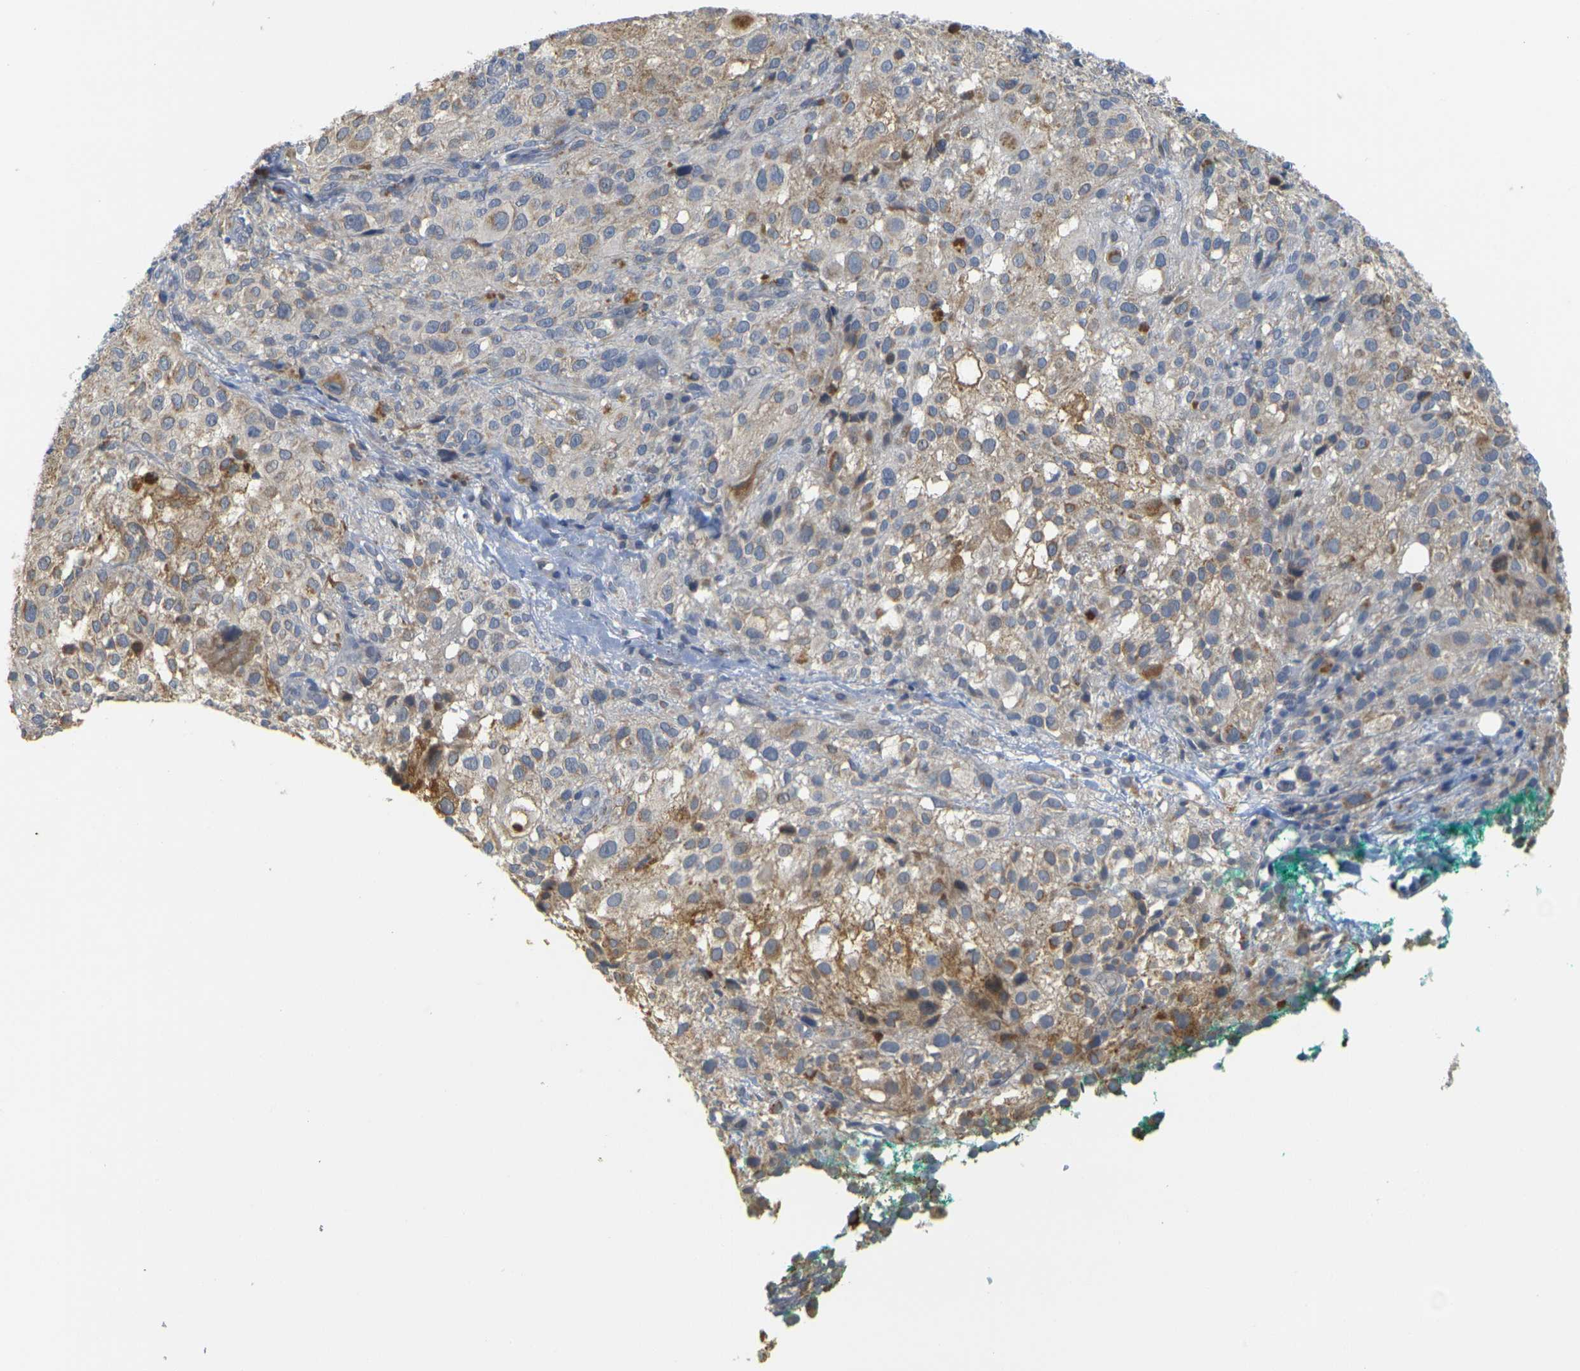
{"staining": {"intensity": "moderate", "quantity": "<25%", "location": "cytoplasmic/membranous"}, "tissue": "melanoma", "cell_type": "Tumor cells", "image_type": "cancer", "snomed": [{"axis": "morphology", "description": "Necrosis, NOS"}, {"axis": "morphology", "description": "Malignant melanoma, NOS"}, {"axis": "topography", "description": "Skin"}], "caption": "Immunohistochemistry (DAB (3,3'-diaminobenzidine)) staining of melanoma reveals moderate cytoplasmic/membranous protein expression in about <25% of tumor cells.", "gene": "GDAP1", "patient": {"sex": "female", "age": 87}}